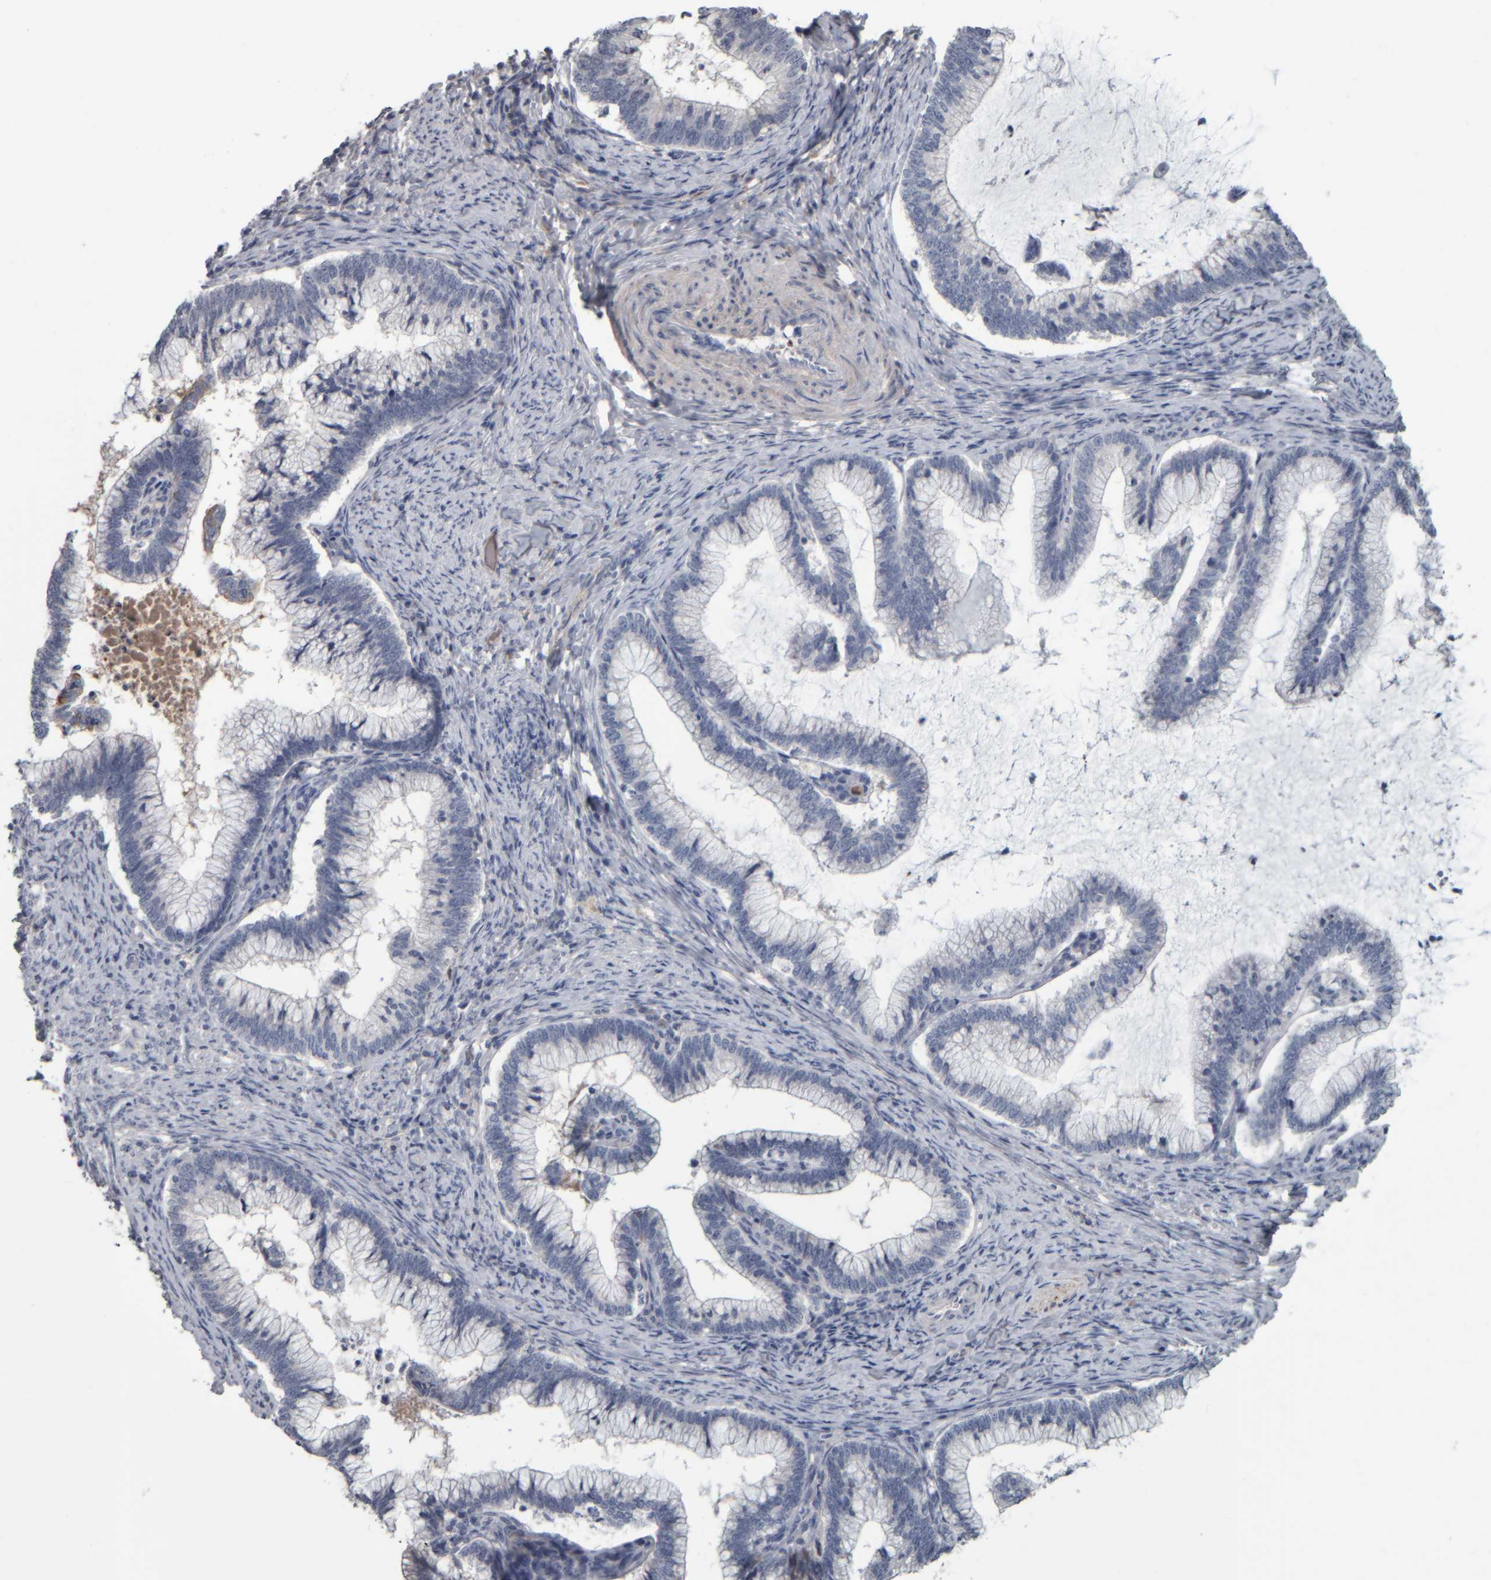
{"staining": {"intensity": "negative", "quantity": "none", "location": "none"}, "tissue": "cervical cancer", "cell_type": "Tumor cells", "image_type": "cancer", "snomed": [{"axis": "morphology", "description": "Adenocarcinoma, NOS"}, {"axis": "topography", "description": "Cervix"}], "caption": "The immunohistochemistry histopathology image has no significant positivity in tumor cells of cervical cancer (adenocarcinoma) tissue.", "gene": "CAVIN4", "patient": {"sex": "female", "age": 36}}